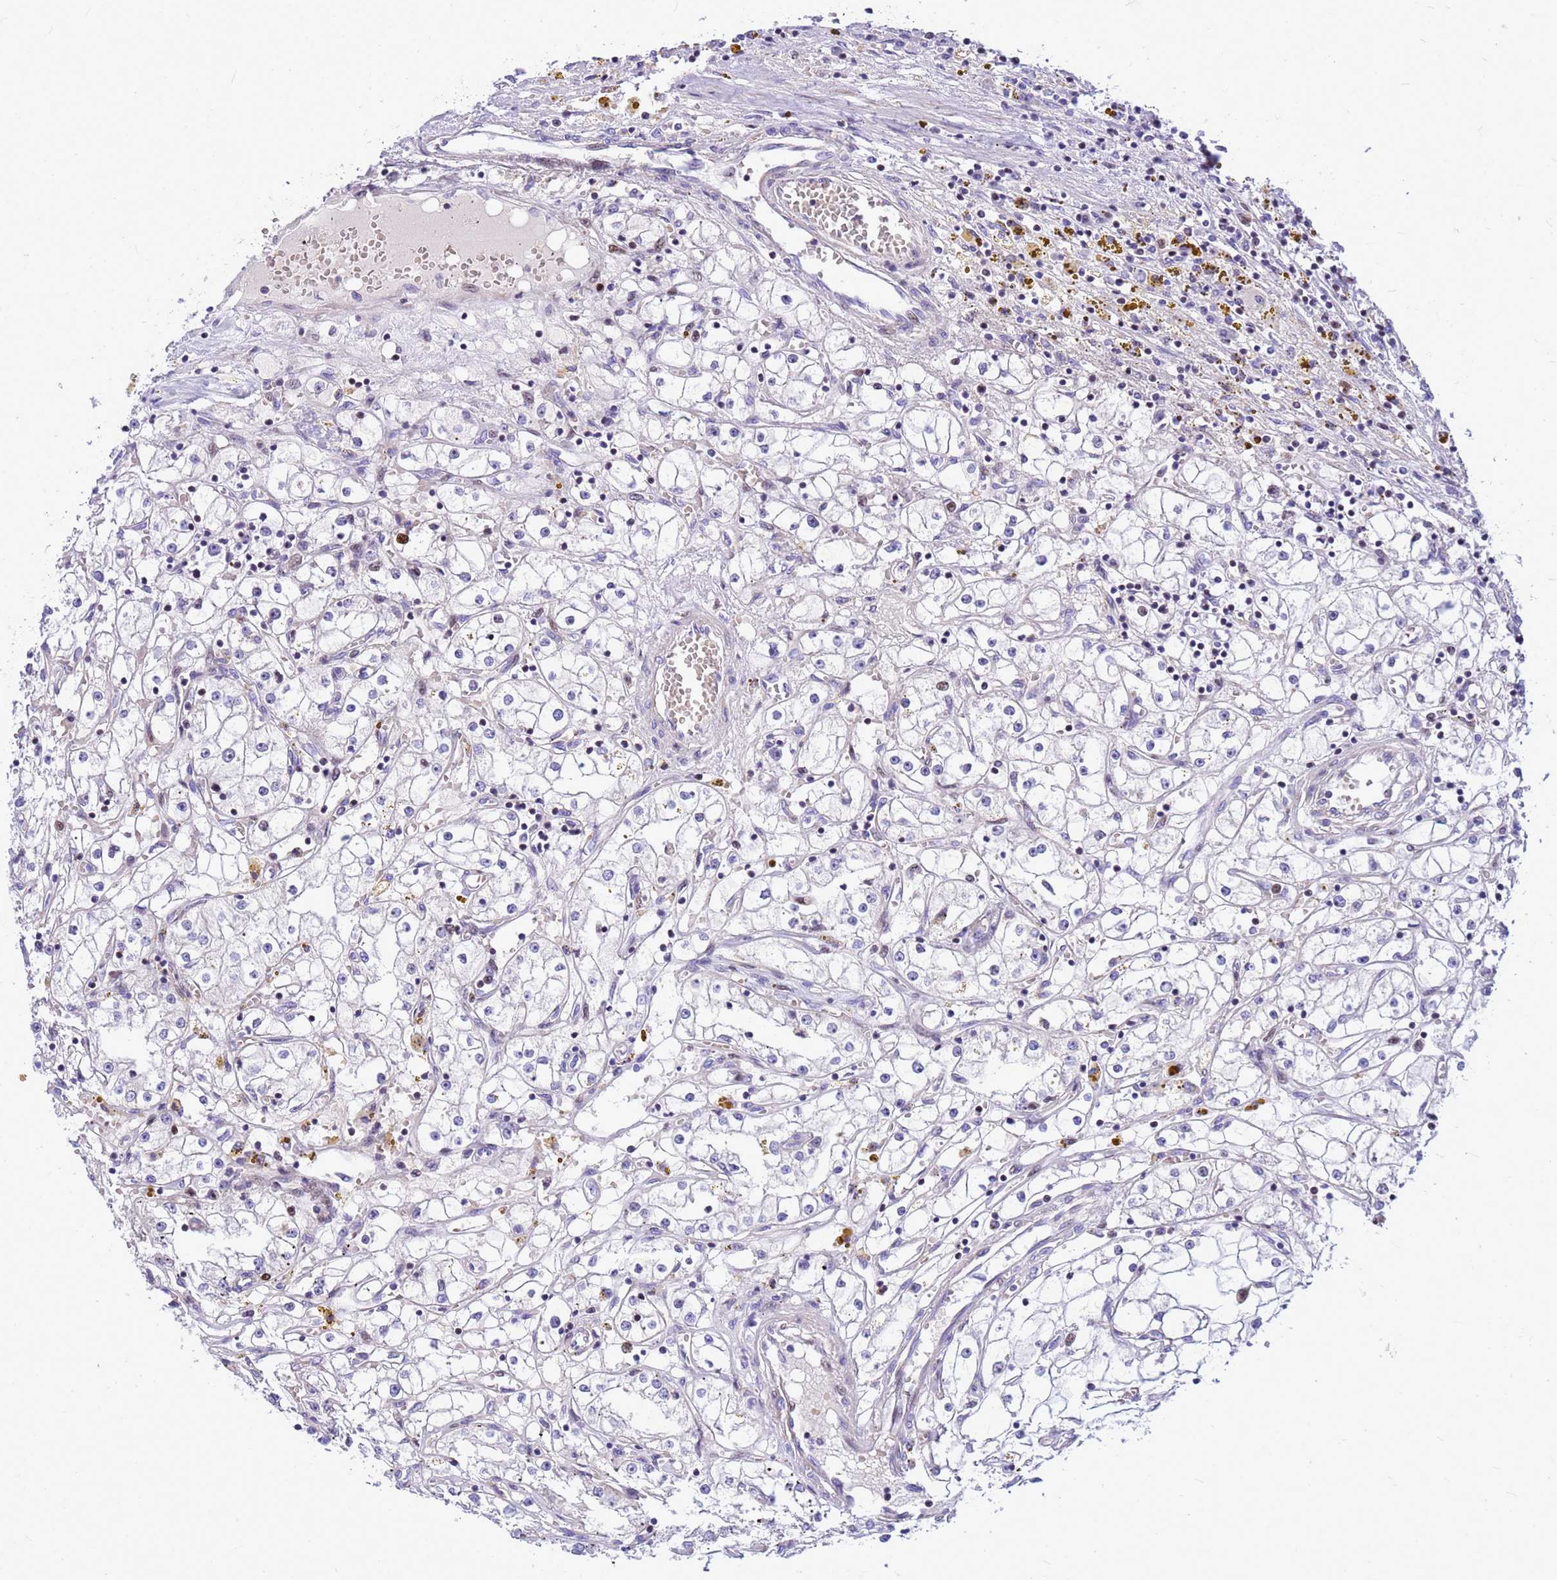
{"staining": {"intensity": "negative", "quantity": "none", "location": "none"}, "tissue": "renal cancer", "cell_type": "Tumor cells", "image_type": "cancer", "snomed": [{"axis": "morphology", "description": "Adenocarcinoma, NOS"}, {"axis": "topography", "description": "Kidney"}], "caption": "Immunohistochemical staining of human adenocarcinoma (renal) reveals no significant staining in tumor cells.", "gene": "ADAMTS7", "patient": {"sex": "male", "age": 56}}